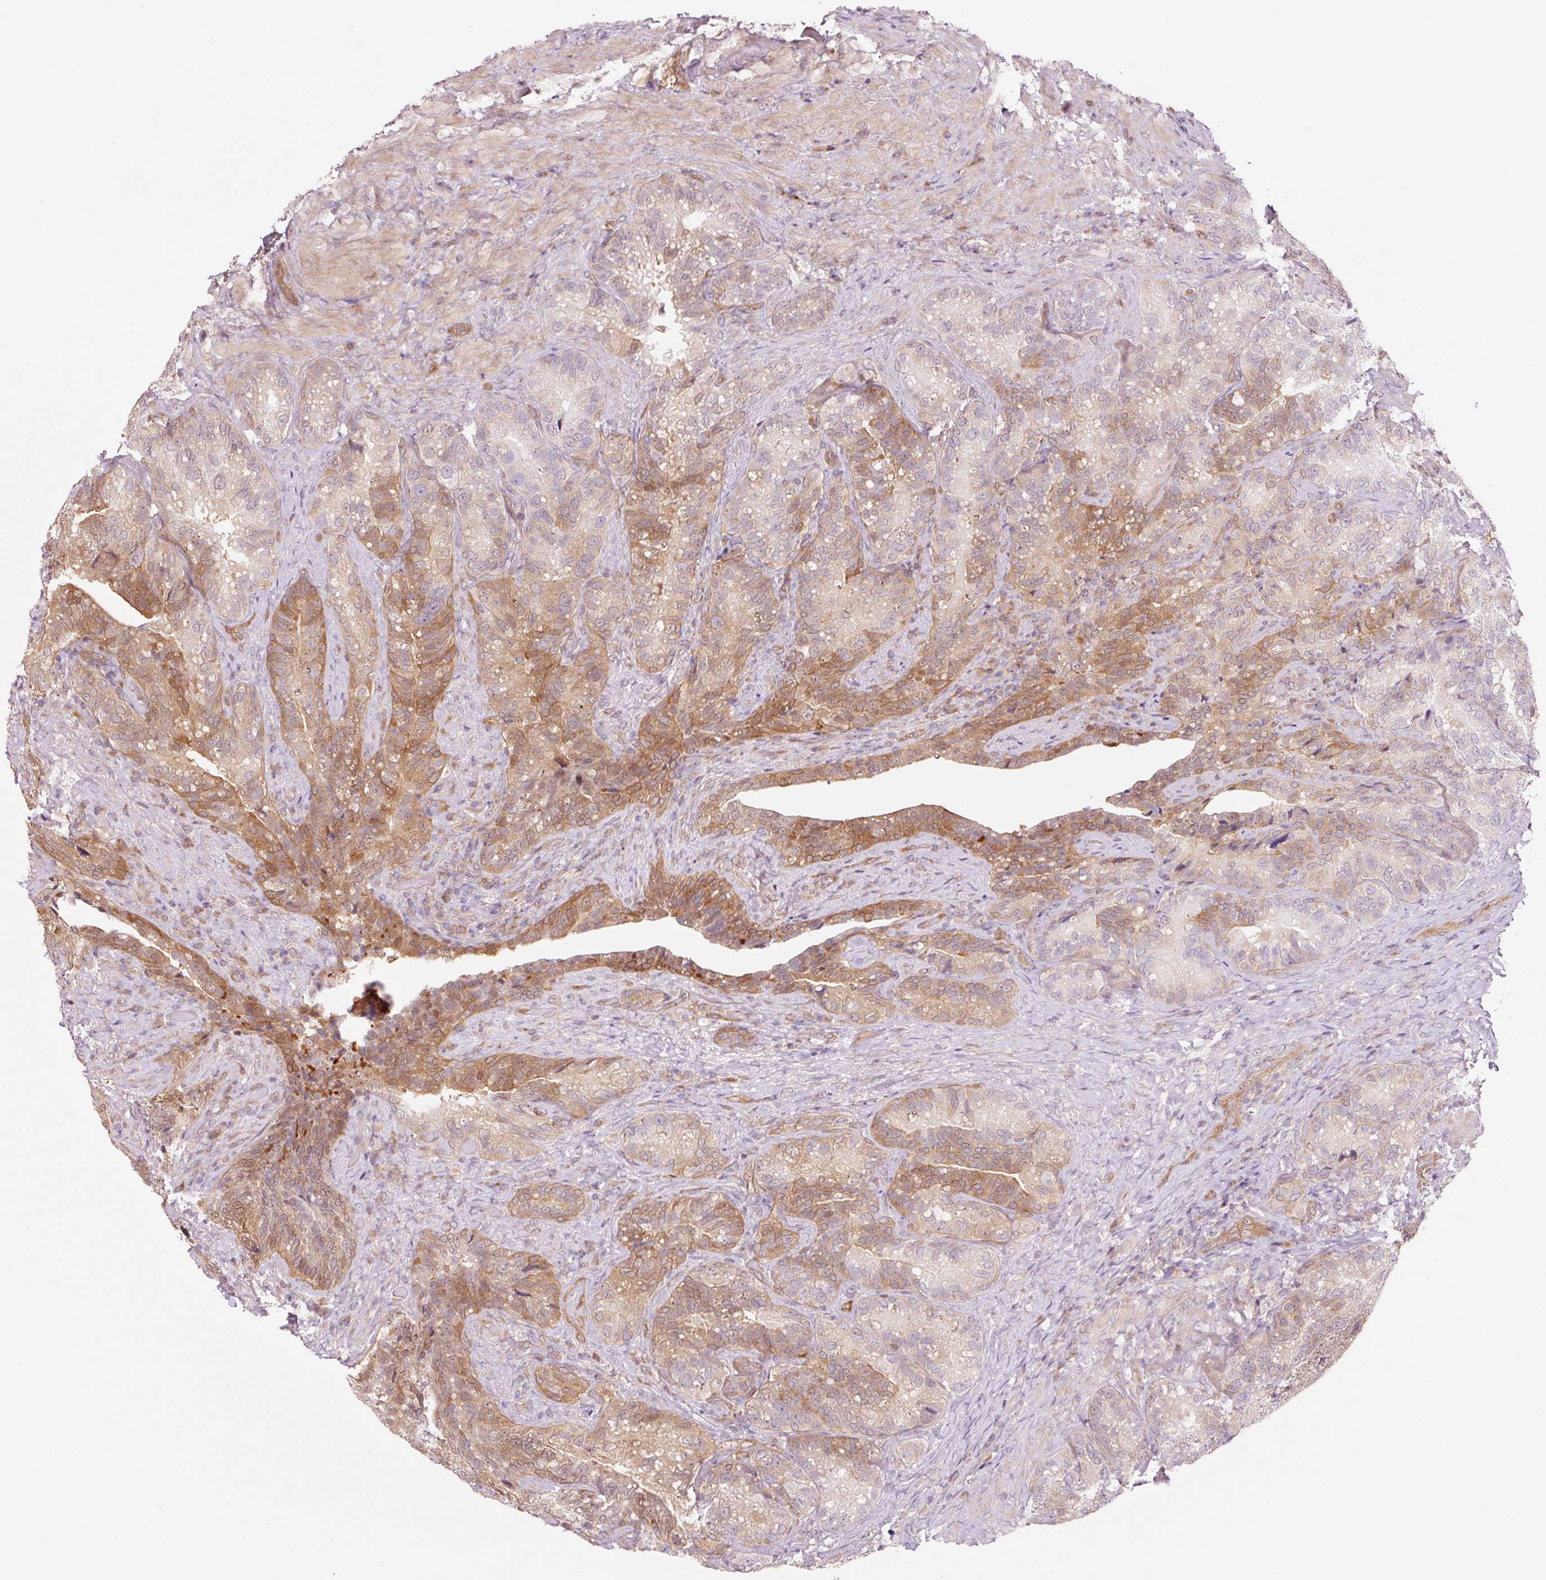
{"staining": {"intensity": "moderate", "quantity": "25%-75%", "location": "cytoplasmic/membranous,nuclear"}, "tissue": "seminal vesicle", "cell_type": "Glandular cells", "image_type": "normal", "snomed": [{"axis": "morphology", "description": "Normal tissue, NOS"}, {"axis": "topography", "description": "Seminal veicle"}], "caption": "Brown immunohistochemical staining in normal seminal vesicle reveals moderate cytoplasmic/membranous,nuclear positivity in approximately 25%-75% of glandular cells. (brown staining indicates protein expression, while blue staining denotes nuclei).", "gene": "FBXL14", "patient": {"sex": "male", "age": 68}}